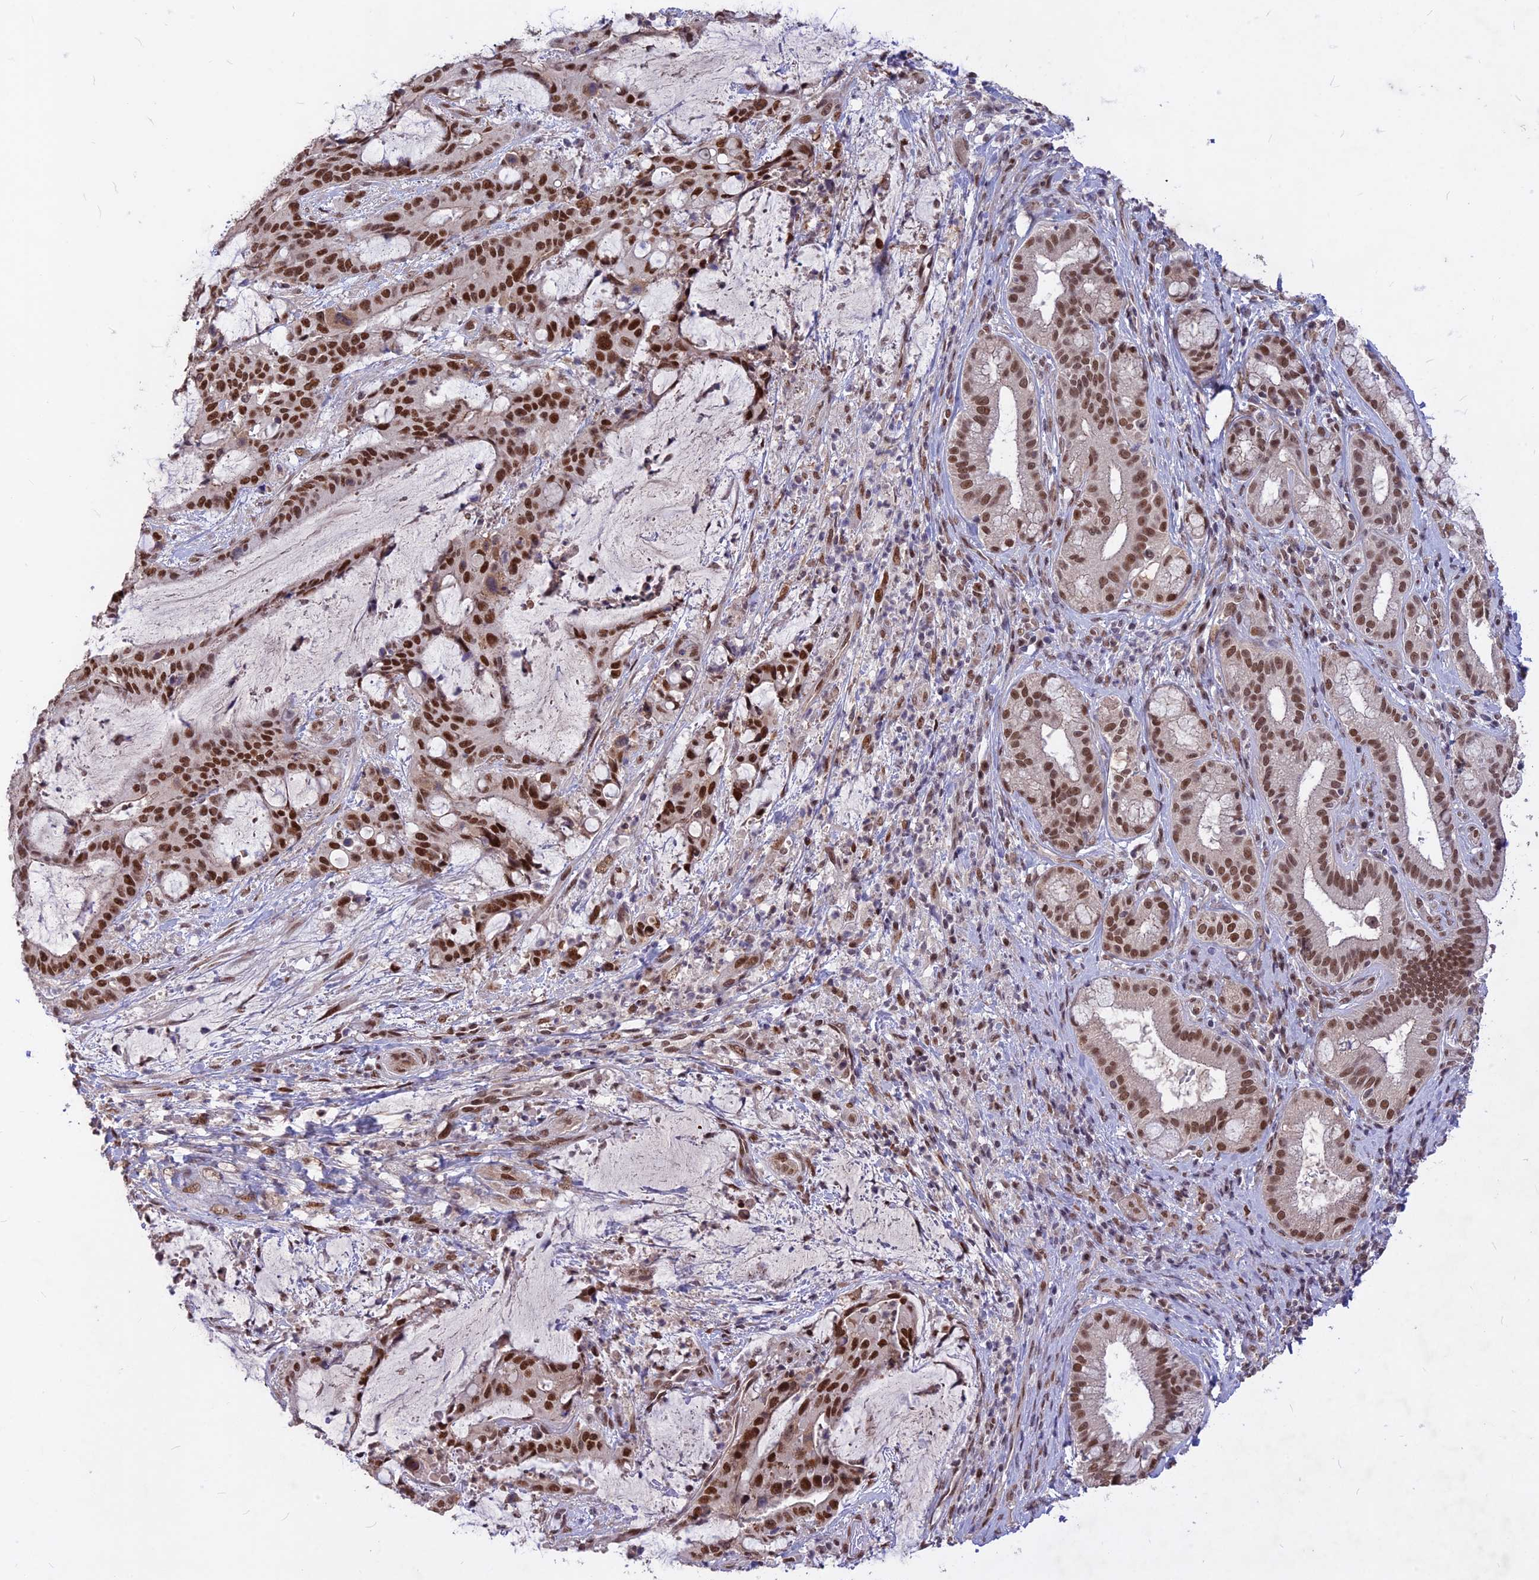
{"staining": {"intensity": "strong", "quantity": ">75%", "location": "nuclear"}, "tissue": "liver cancer", "cell_type": "Tumor cells", "image_type": "cancer", "snomed": [{"axis": "morphology", "description": "Normal tissue, NOS"}, {"axis": "morphology", "description": "Cholangiocarcinoma"}, {"axis": "topography", "description": "Liver"}, {"axis": "topography", "description": "Peripheral nerve tissue"}], "caption": "Immunohistochemistry of human liver cholangiocarcinoma exhibits high levels of strong nuclear positivity in approximately >75% of tumor cells.", "gene": "DIS3", "patient": {"sex": "female", "age": 73}}